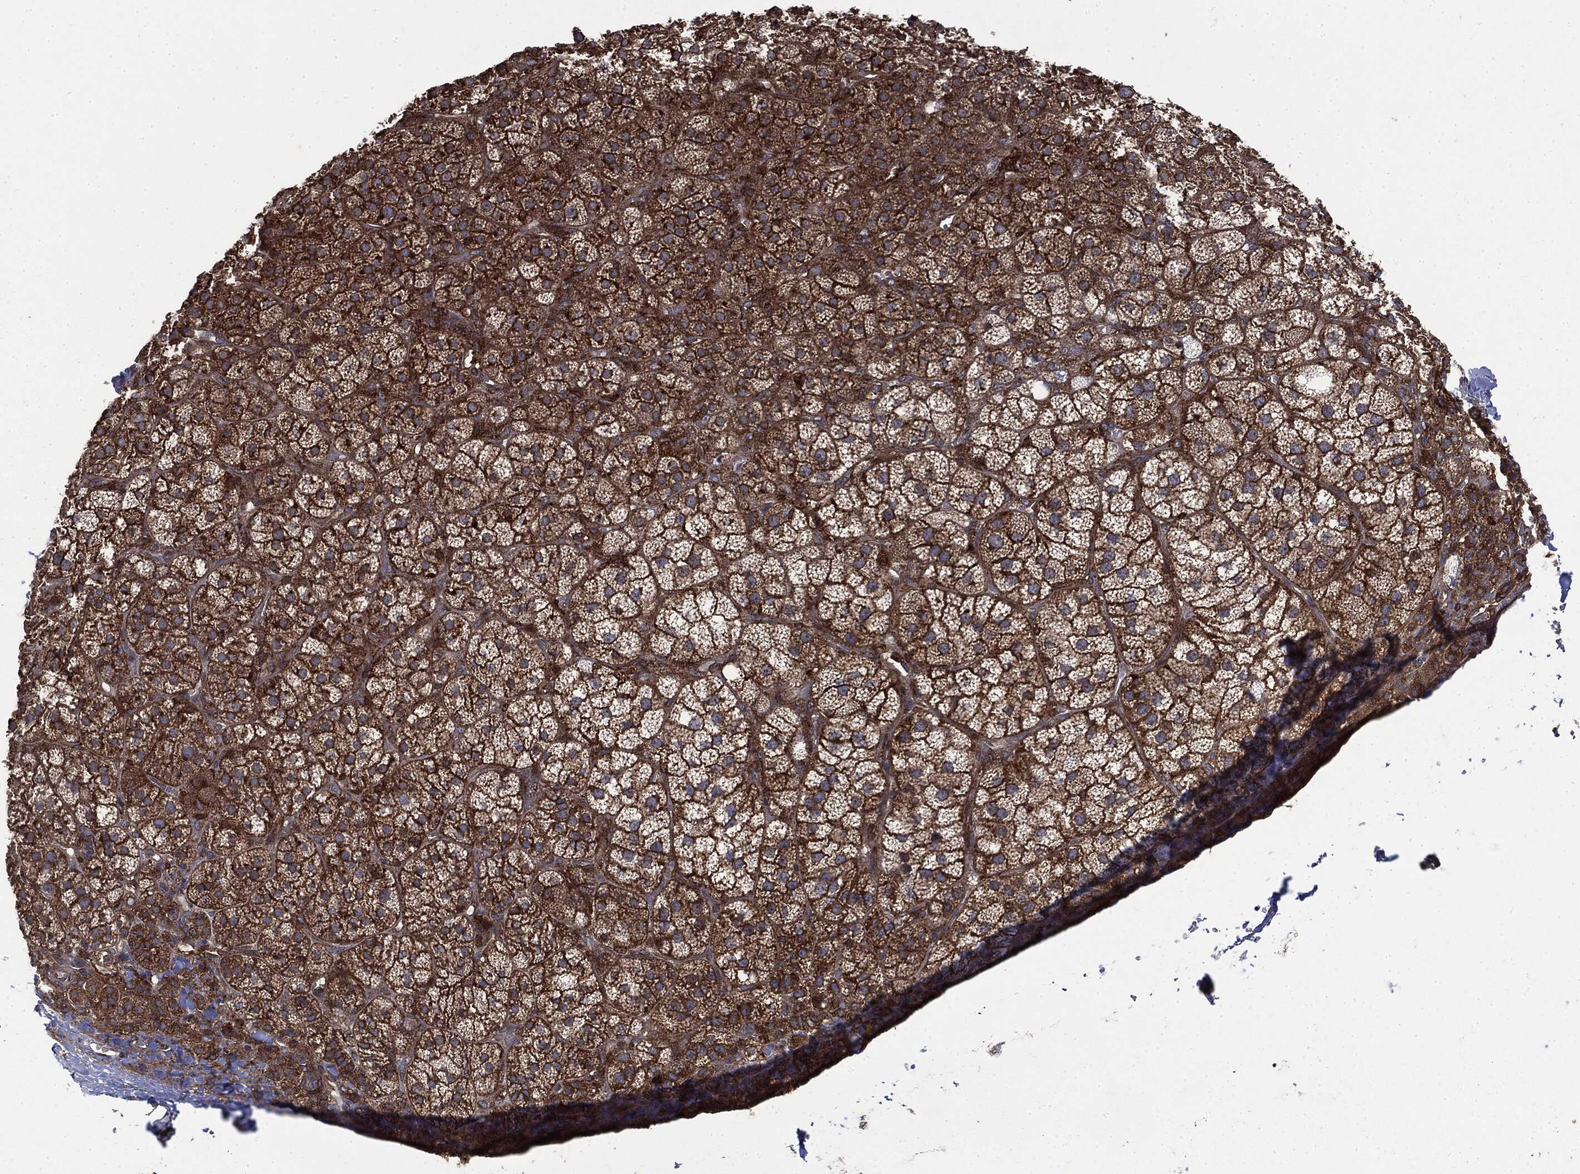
{"staining": {"intensity": "moderate", "quantity": ">75%", "location": "cytoplasmic/membranous"}, "tissue": "adrenal gland", "cell_type": "Glandular cells", "image_type": "normal", "snomed": [{"axis": "morphology", "description": "Normal tissue, NOS"}, {"axis": "topography", "description": "Adrenal gland"}], "caption": "Brown immunohistochemical staining in normal human adrenal gland demonstrates moderate cytoplasmic/membranous staining in about >75% of glandular cells.", "gene": "SNX5", "patient": {"sex": "female", "age": 60}}